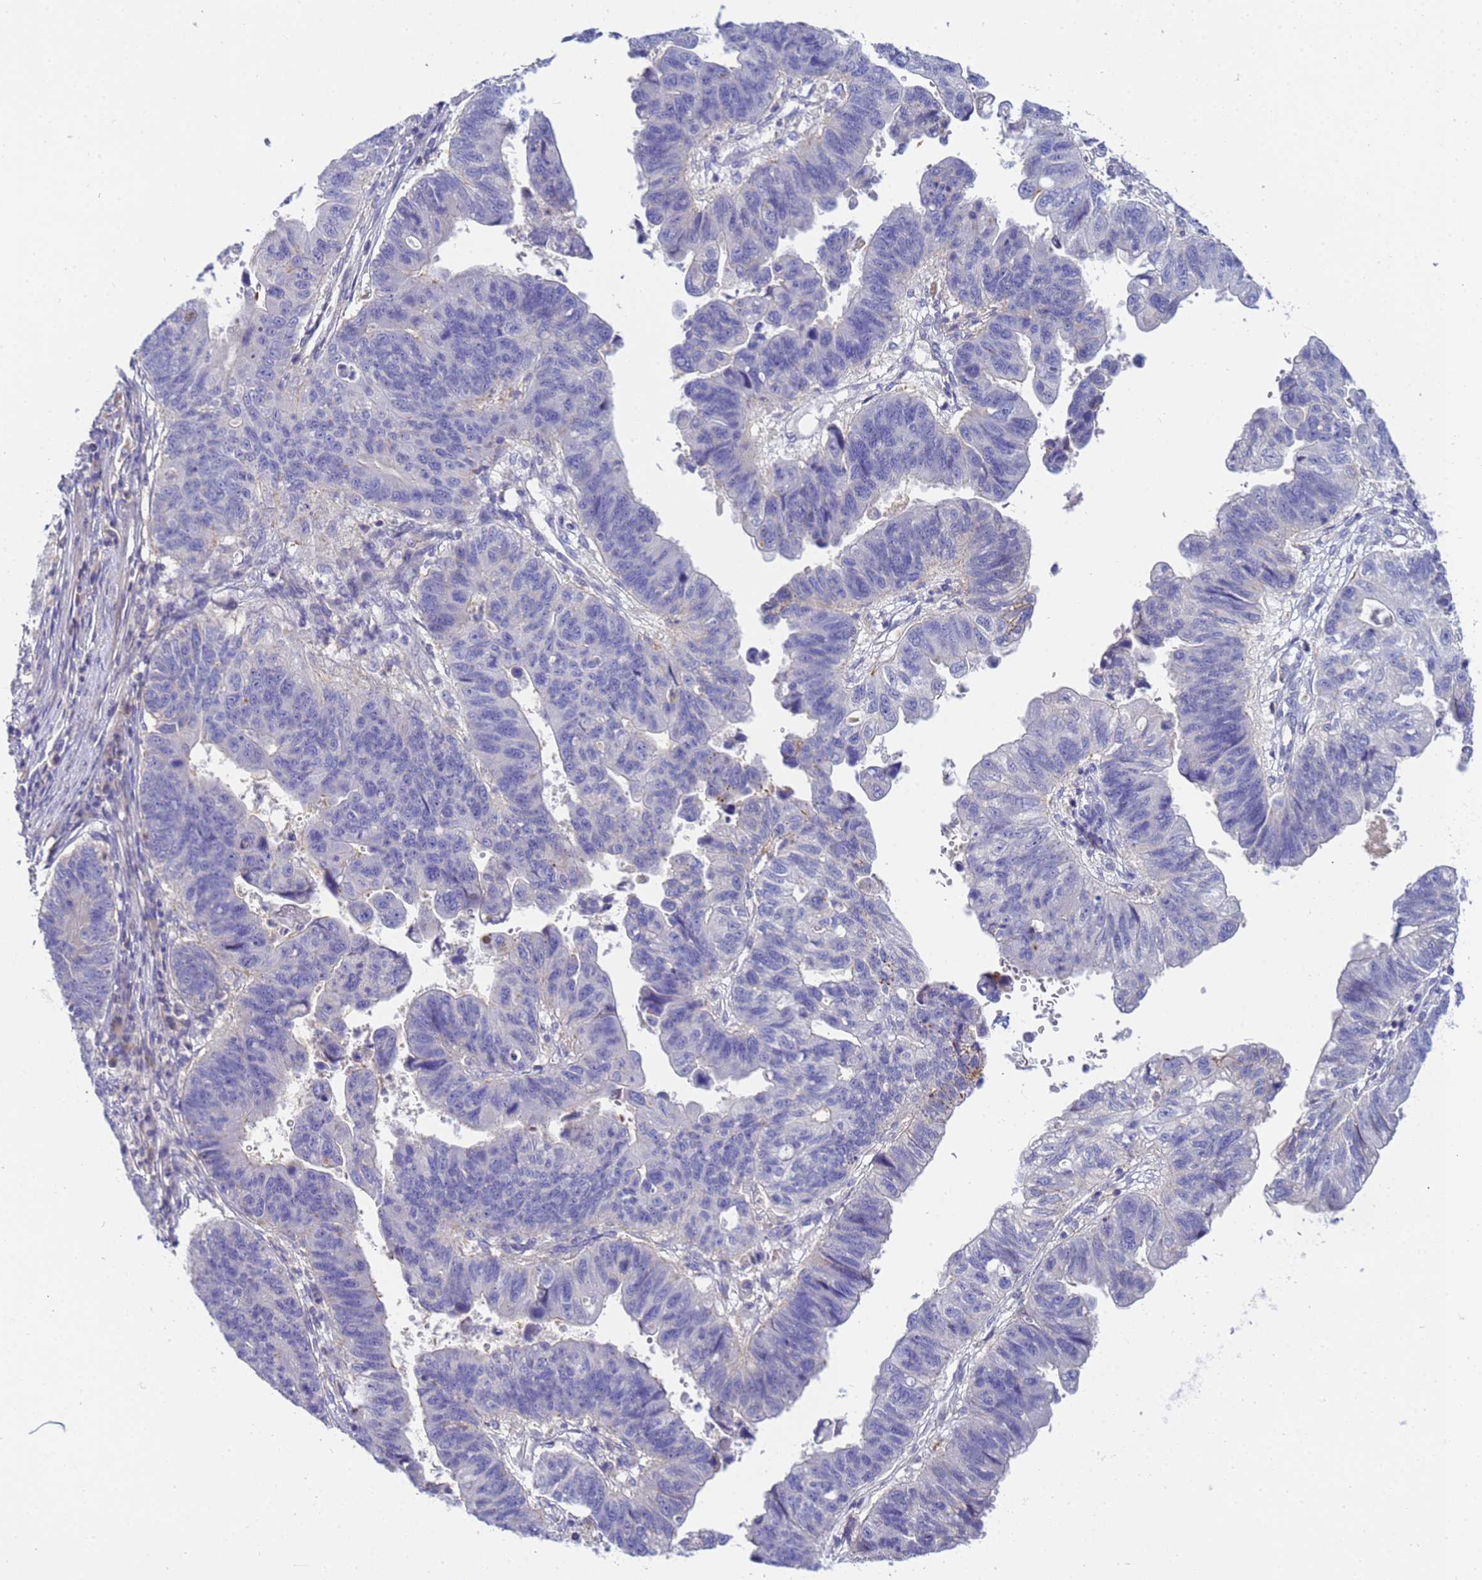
{"staining": {"intensity": "negative", "quantity": "none", "location": "none"}, "tissue": "stomach cancer", "cell_type": "Tumor cells", "image_type": "cancer", "snomed": [{"axis": "morphology", "description": "Adenocarcinoma, NOS"}, {"axis": "topography", "description": "Stomach"}], "caption": "This is a histopathology image of immunohistochemistry (IHC) staining of stomach adenocarcinoma, which shows no expression in tumor cells.", "gene": "TBCD", "patient": {"sex": "male", "age": 59}}